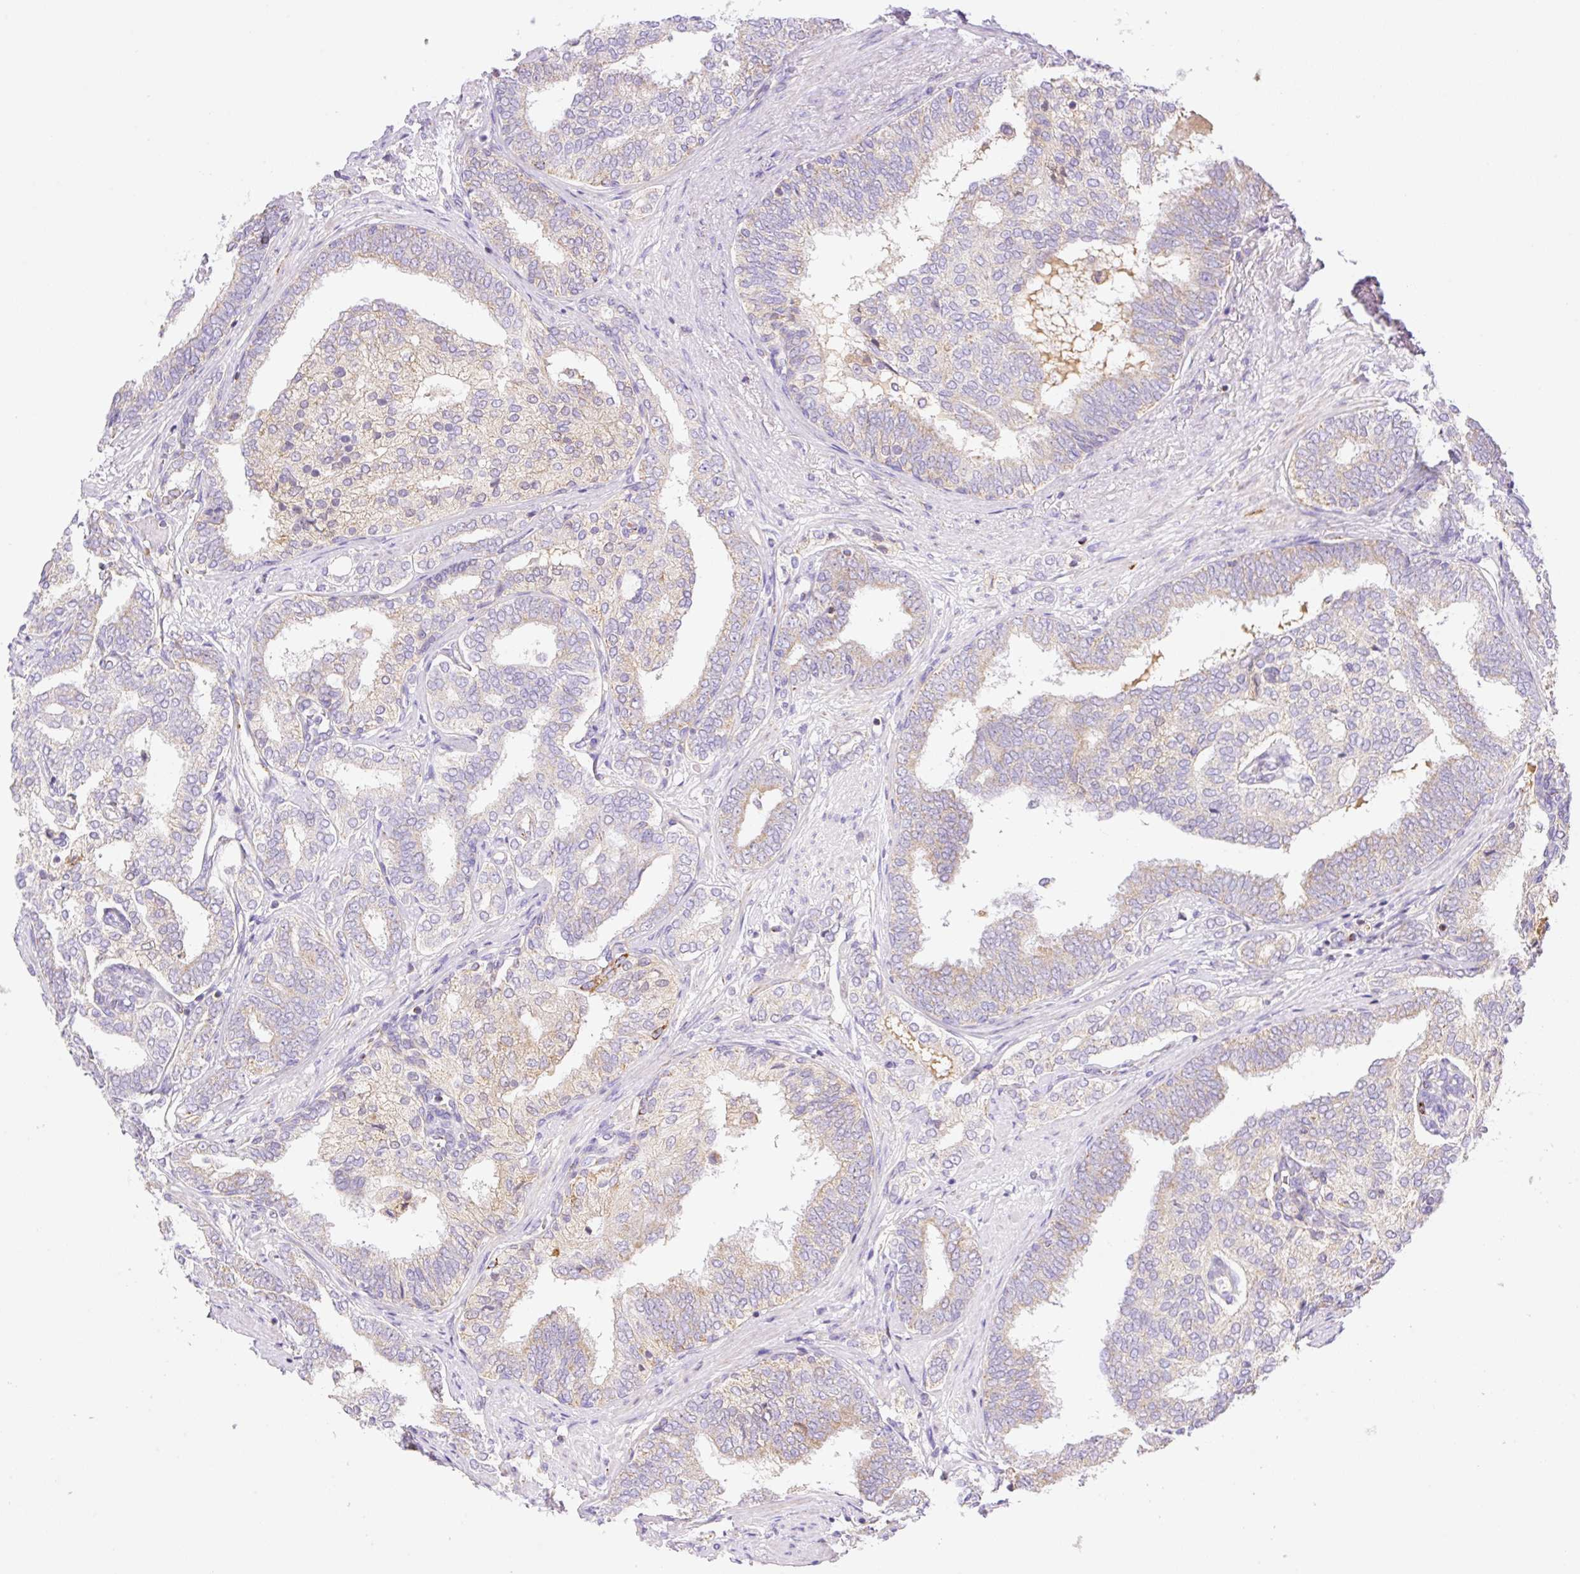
{"staining": {"intensity": "weak", "quantity": "25%-75%", "location": "cytoplasmic/membranous"}, "tissue": "prostate cancer", "cell_type": "Tumor cells", "image_type": "cancer", "snomed": [{"axis": "morphology", "description": "Adenocarcinoma, High grade"}, {"axis": "topography", "description": "Prostate"}], "caption": "IHC of human prostate cancer (adenocarcinoma (high-grade)) demonstrates low levels of weak cytoplasmic/membranous expression in approximately 25%-75% of tumor cells. (DAB = brown stain, brightfield microscopy at high magnification).", "gene": "ETNK2", "patient": {"sex": "male", "age": 72}}